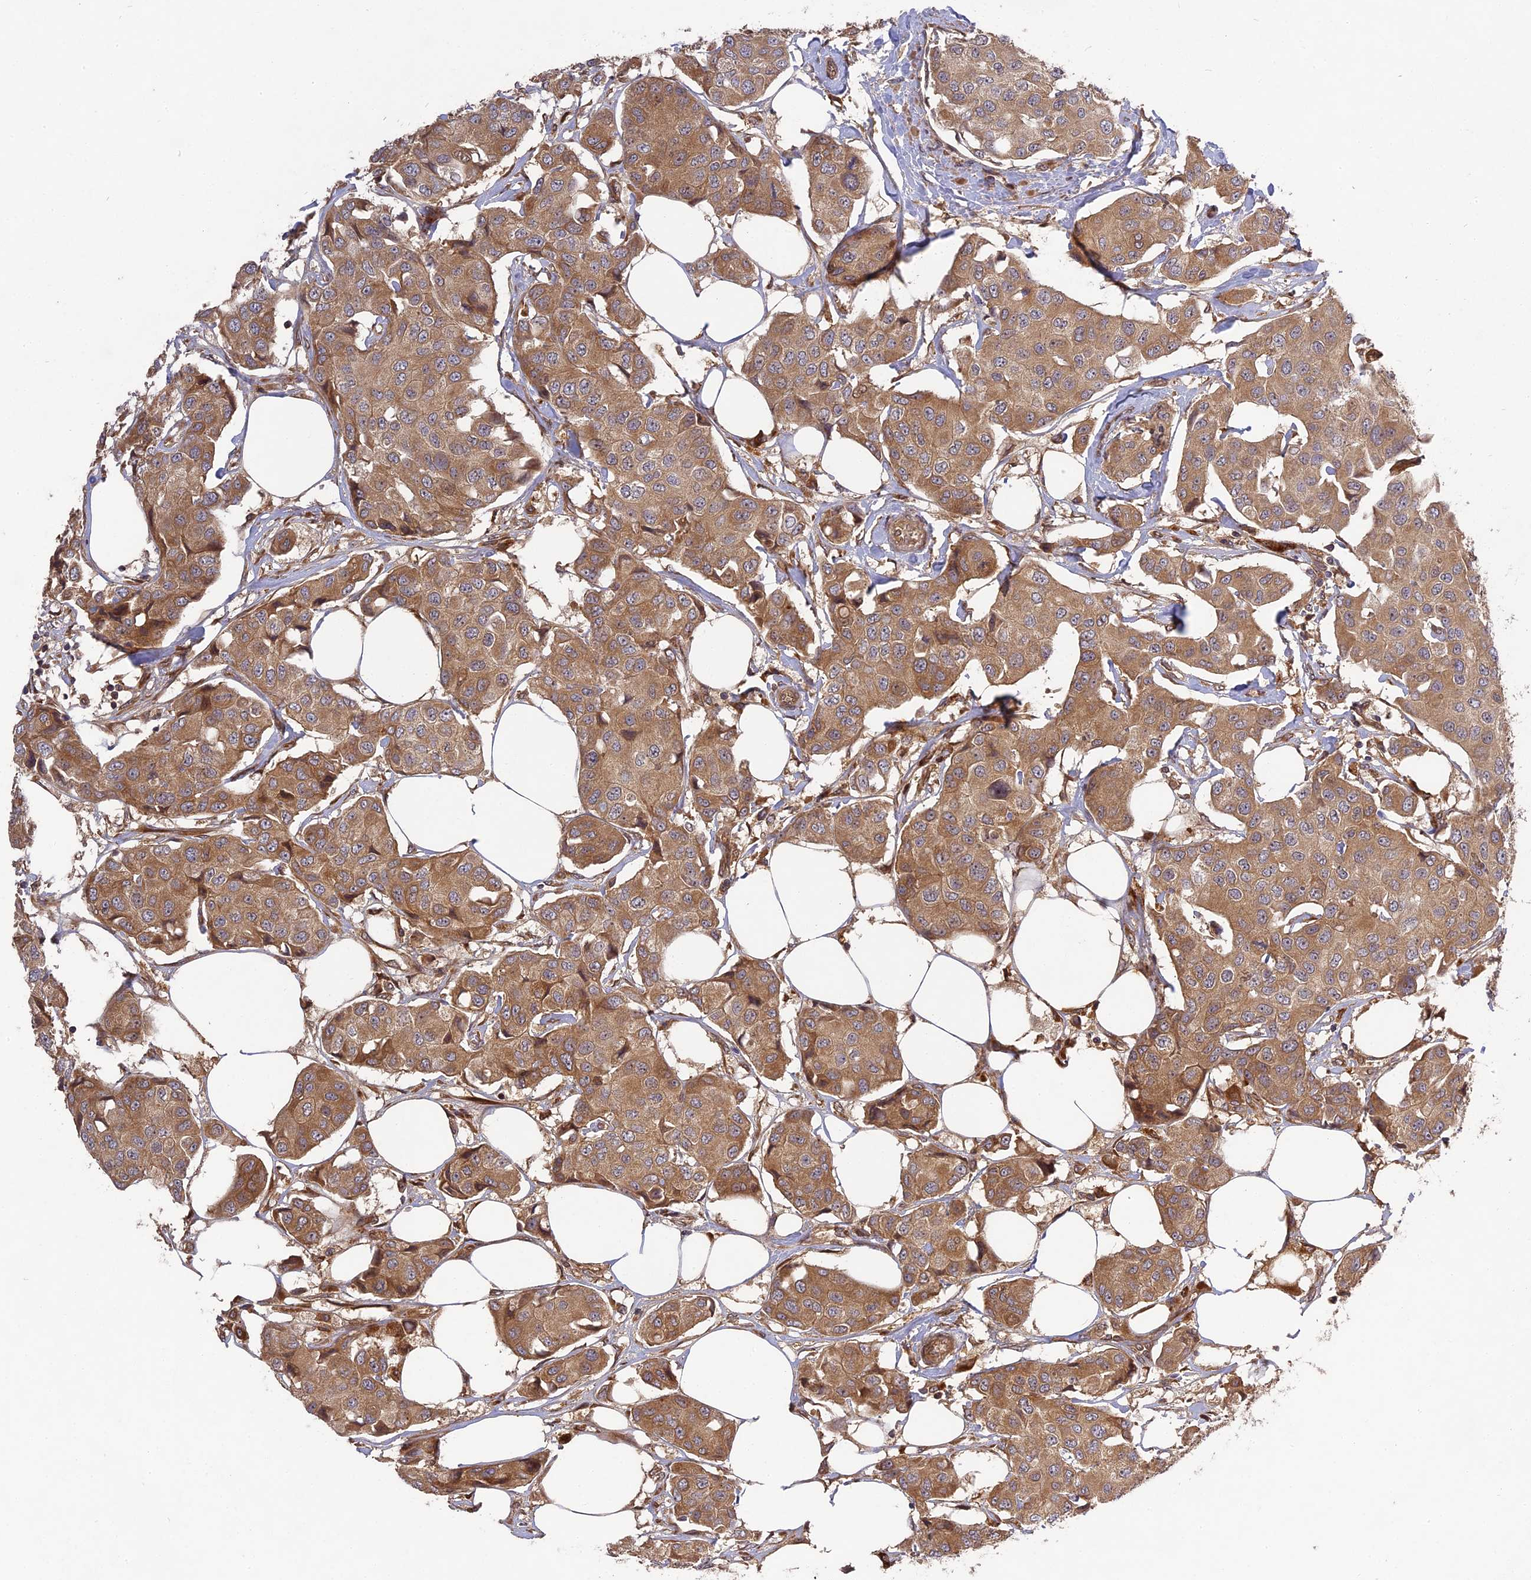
{"staining": {"intensity": "moderate", "quantity": ">75%", "location": "cytoplasmic/membranous"}, "tissue": "breast cancer", "cell_type": "Tumor cells", "image_type": "cancer", "snomed": [{"axis": "morphology", "description": "Duct carcinoma"}, {"axis": "topography", "description": "Breast"}], "caption": "Immunohistochemical staining of breast infiltrating ductal carcinoma displays moderate cytoplasmic/membranous protein positivity in approximately >75% of tumor cells.", "gene": "TMUB2", "patient": {"sex": "female", "age": 80}}